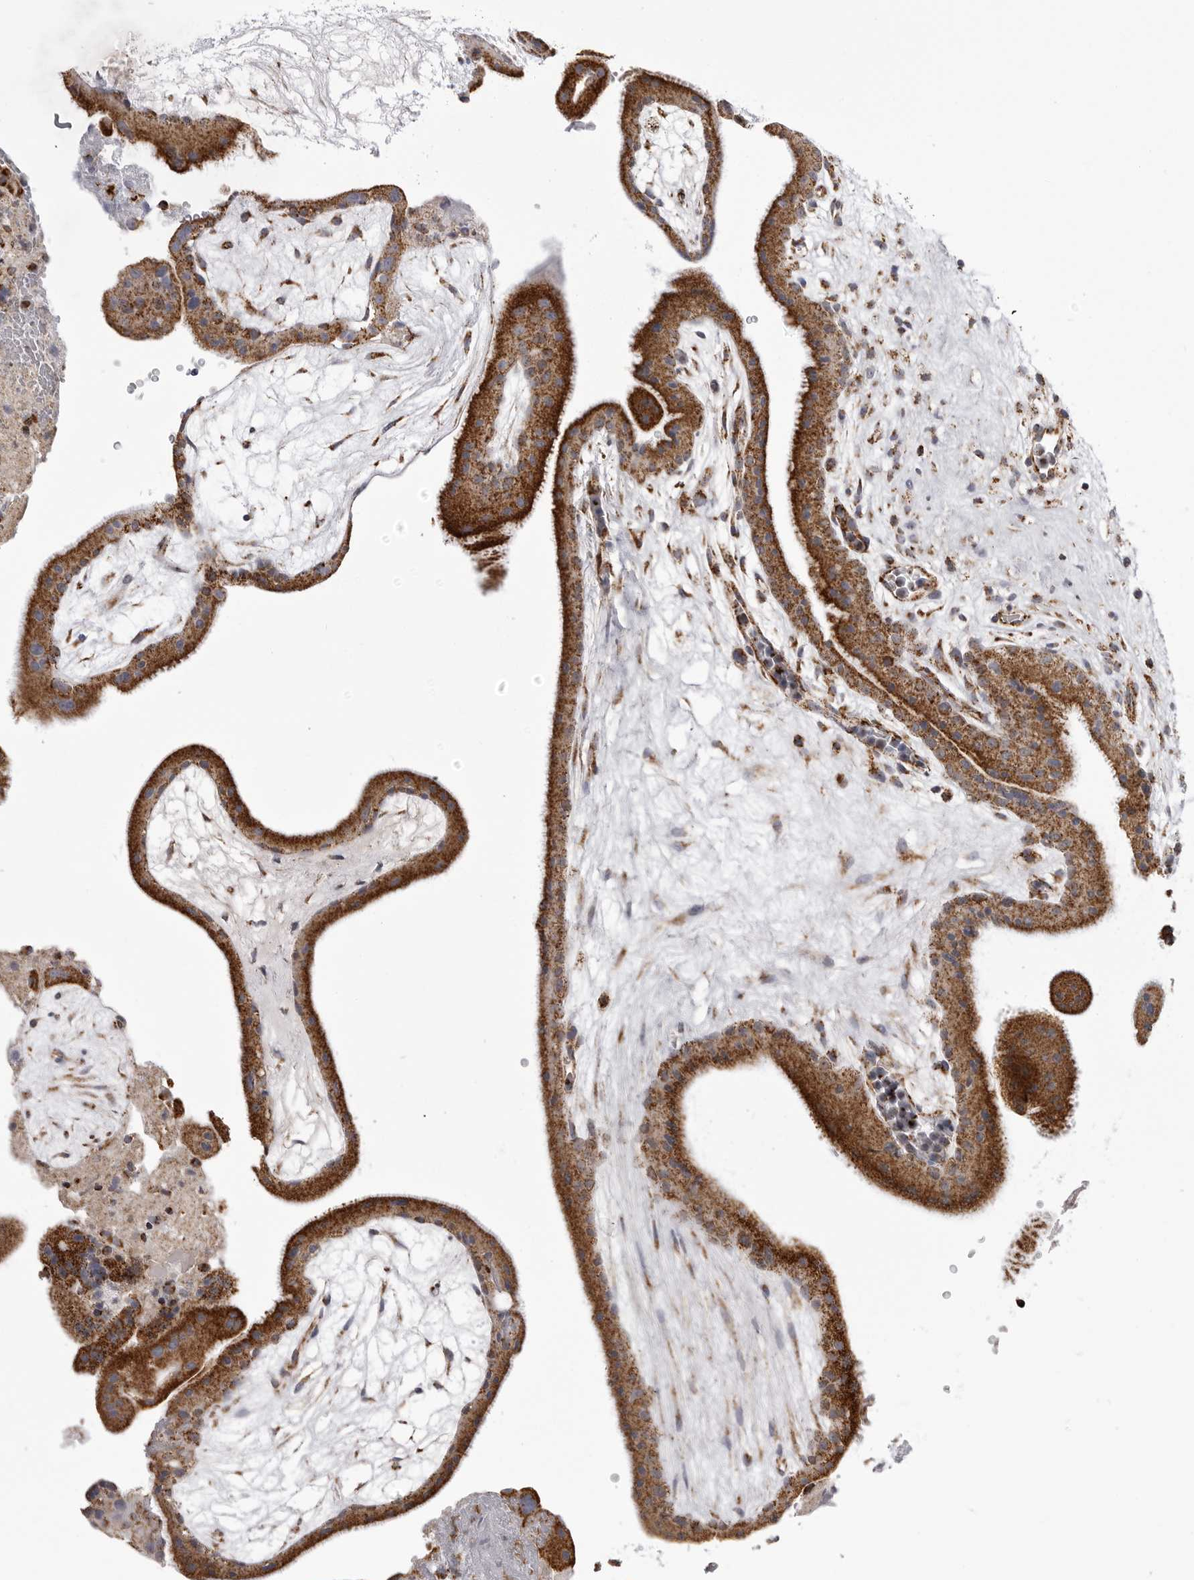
{"staining": {"intensity": "strong", "quantity": ">75%", "location": "cytoplasmic/membranous"}, "tissue": "placenta", "cell_type": "Trophoblastic cells", "image_type": "normal", "snomed": [{"axis": "morphology", "description": "Normal tissue, NOS"}, {"axis": "topography", "description": "Placenta"}], "caption": "Human placenta stained for a protein (brown) exhibits strong cytoplasmic/membranous positive positivity in approximately >75% of trophoblastic cells.", "gene": "TUFM", "patient": {"sex": "female", "age": 19}}